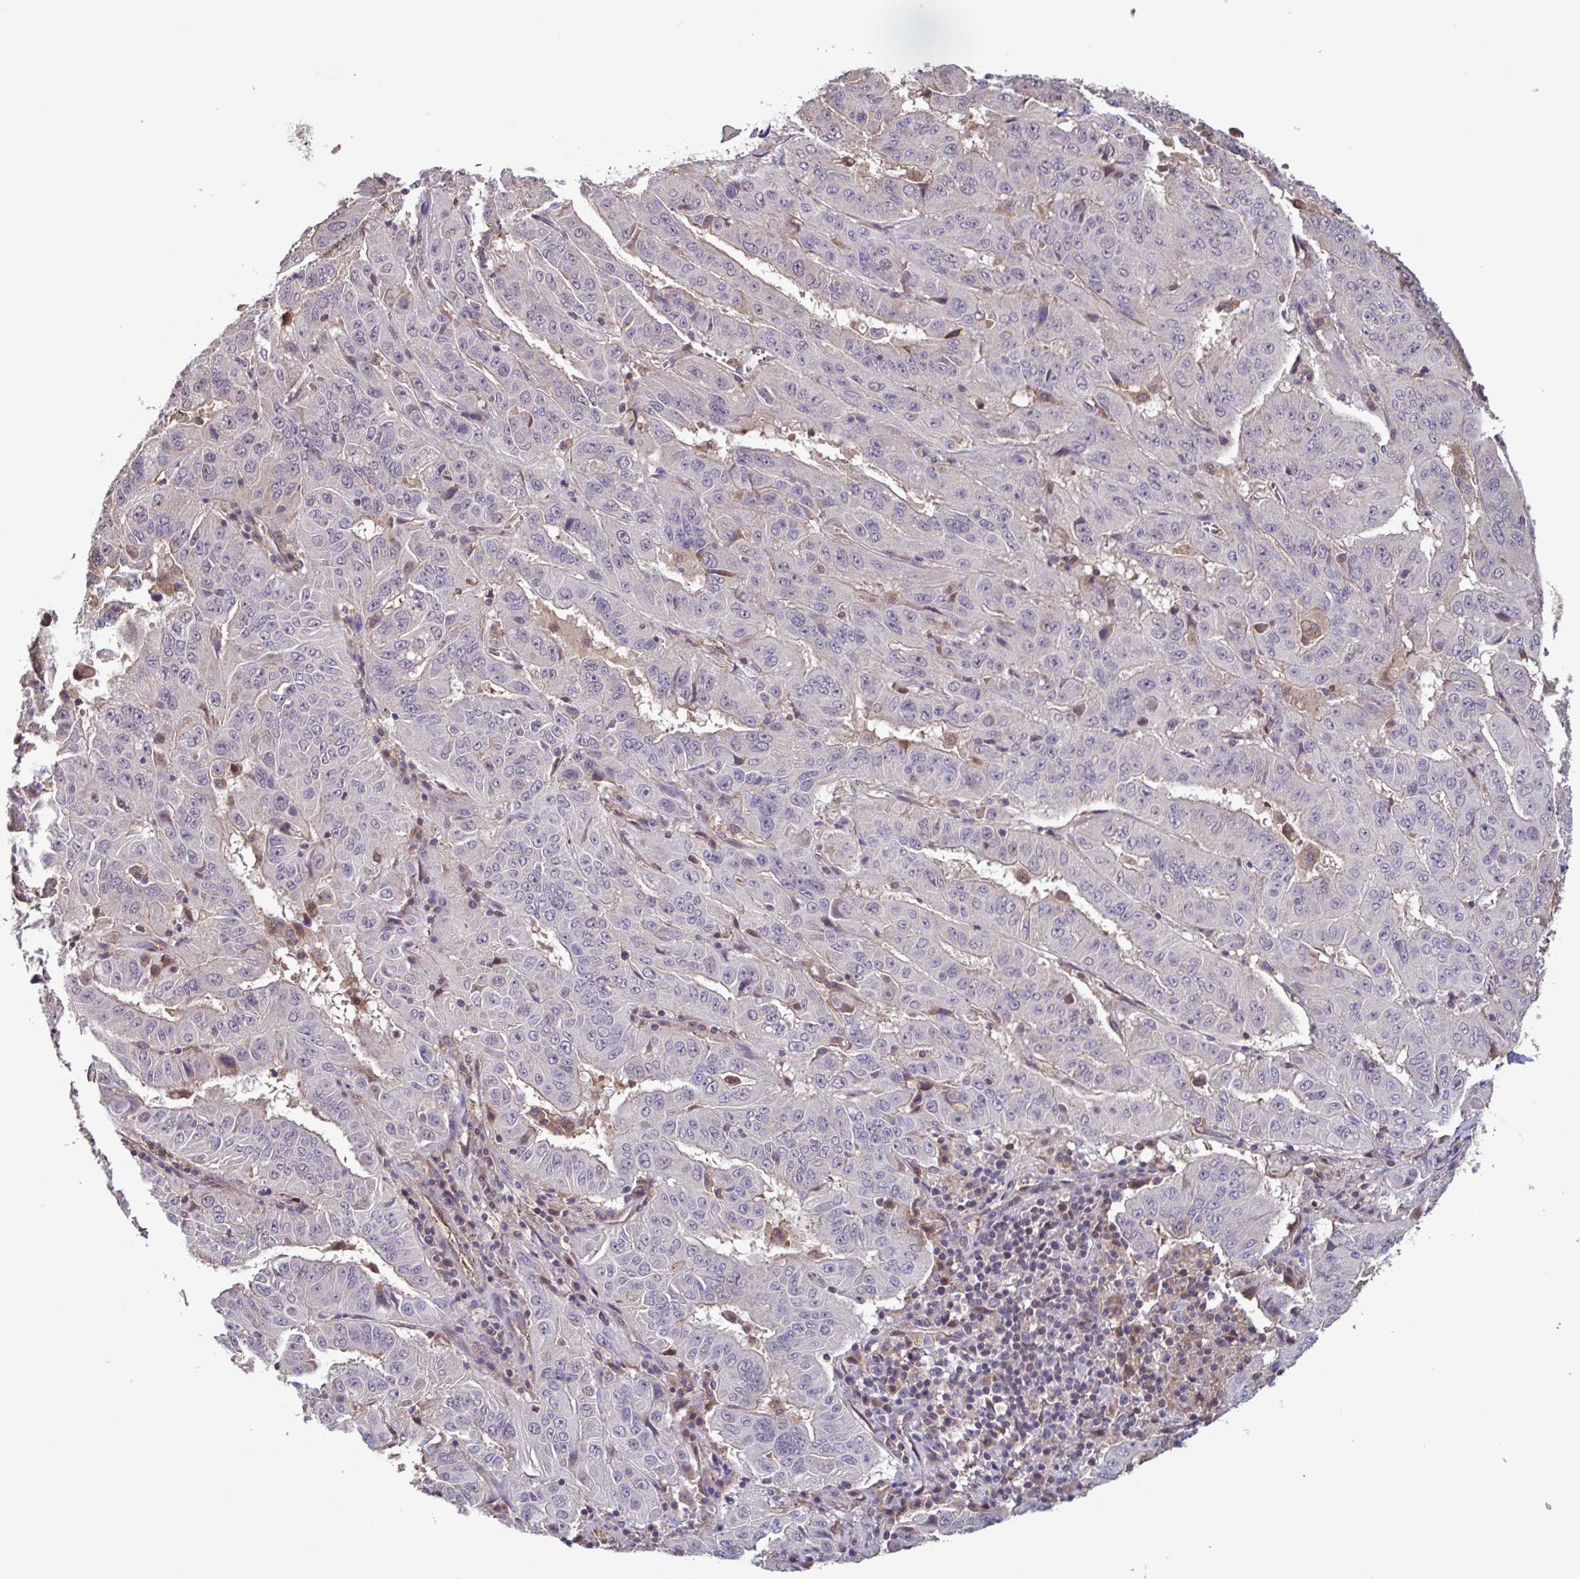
{"staining": {"intensity": "negative", "quantity": "none", "location": "none"}, "tissue": "pancreatic cancer", "cell_type": "Tumor cells", "image_type": "cancer", "snomed": [{"axis": "morphology", "description": "Adenocarcinoma, NOS"}, {"axis": "topography", "description": "Pancreas"}], "caption": "Immunohistochemistry (IHC) of human pancreatic adenocarcinoma displays no staining in tumor cells.", "gene": "ZNF200", "patient": {"sex": "male", "age": 63}}